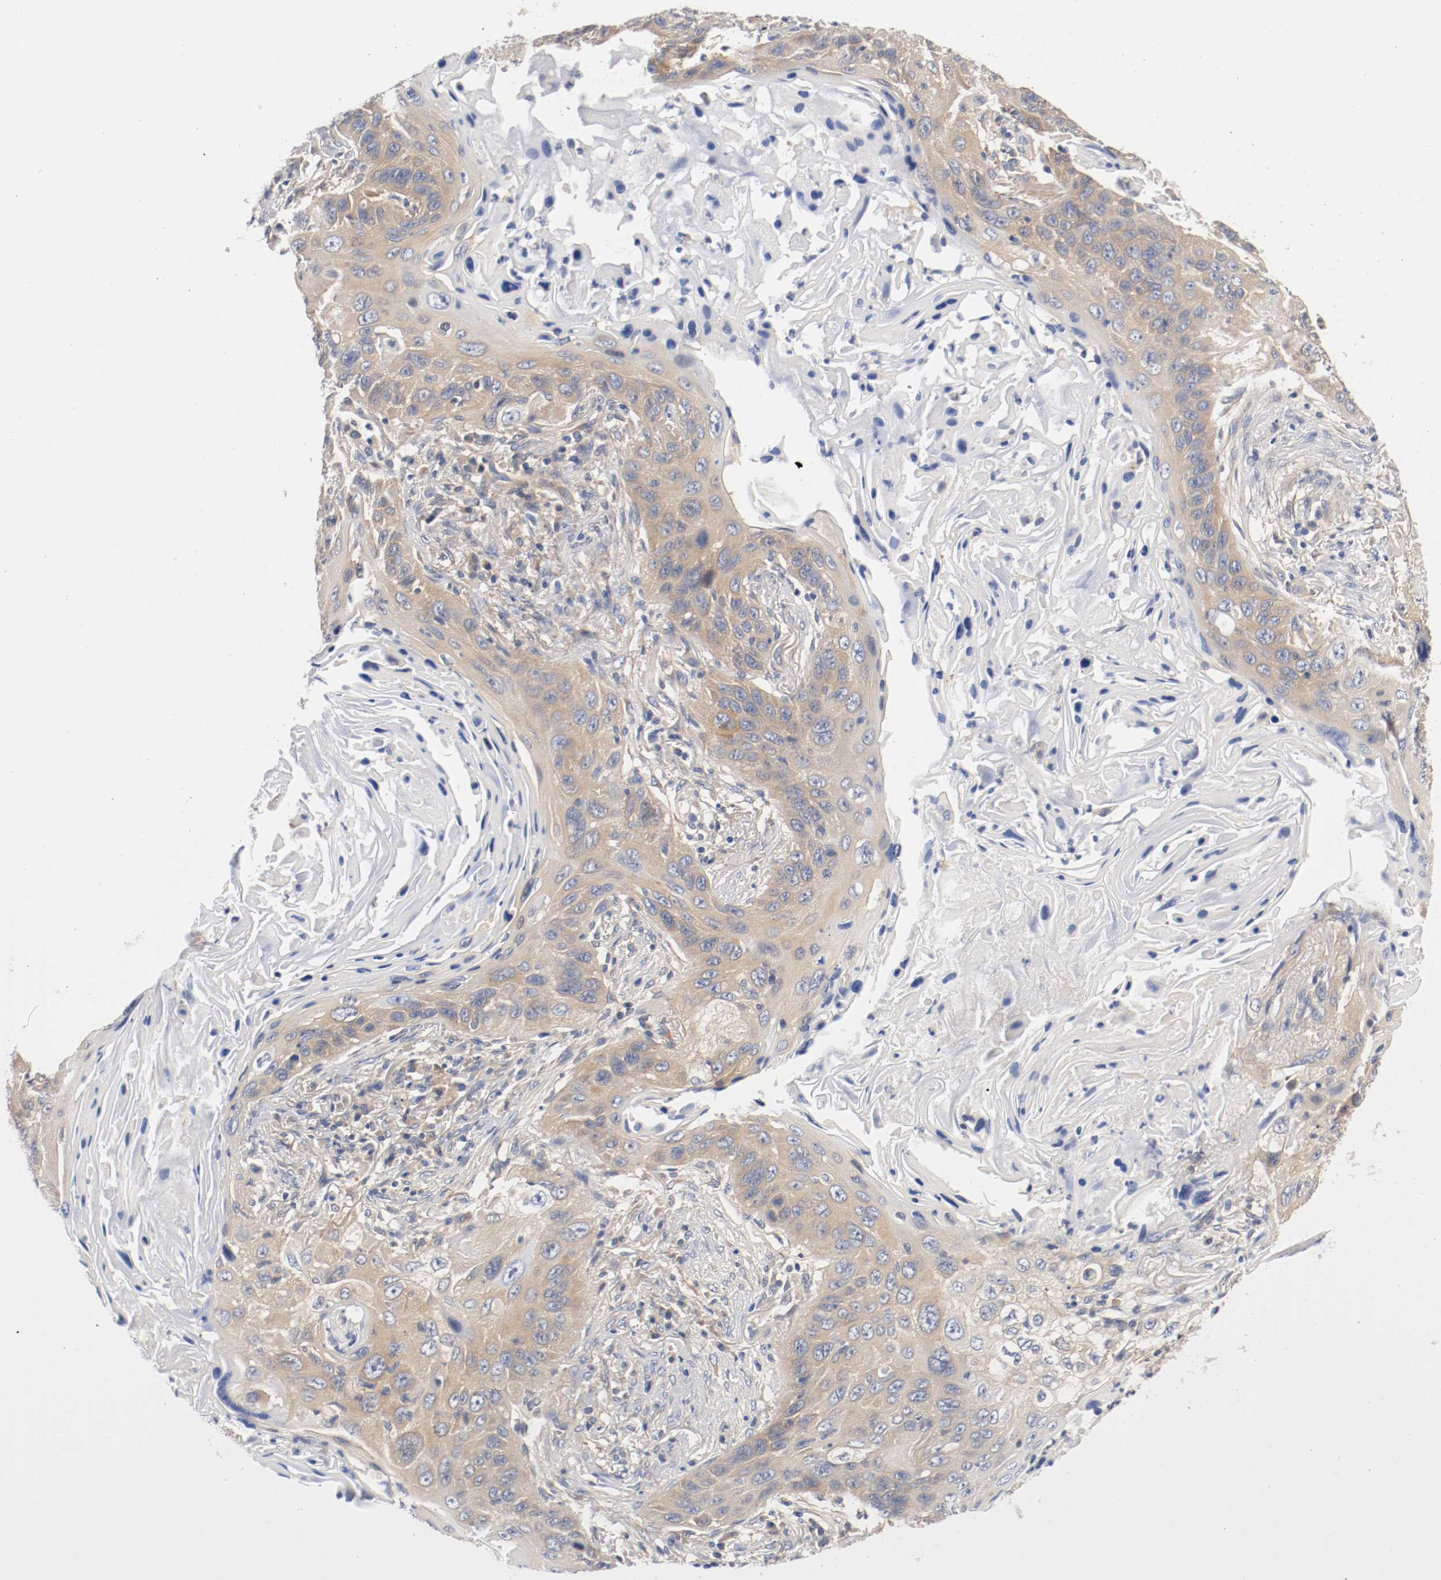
{"staining": {"intensity": "moderate", "quantity": ">75%", "location": "cytoplasmic/membranous"}, "tissue": "lung cancer", "cell_type": "Tumor cells", "image_type": "cancer", "snomed": [{"axis": "morphology", "description": "Squamous cell carcinoma, NOS"}, {"axis": "topography", "description": "Lung"}], "caption": "Immunohistochemical staining of lung cancer shows medium levels of moderate cytoplasmic/membranous expression in about >75% of tumor cells.", "gene": "HGS", "patient": {"sex": "female", "age": 67}}